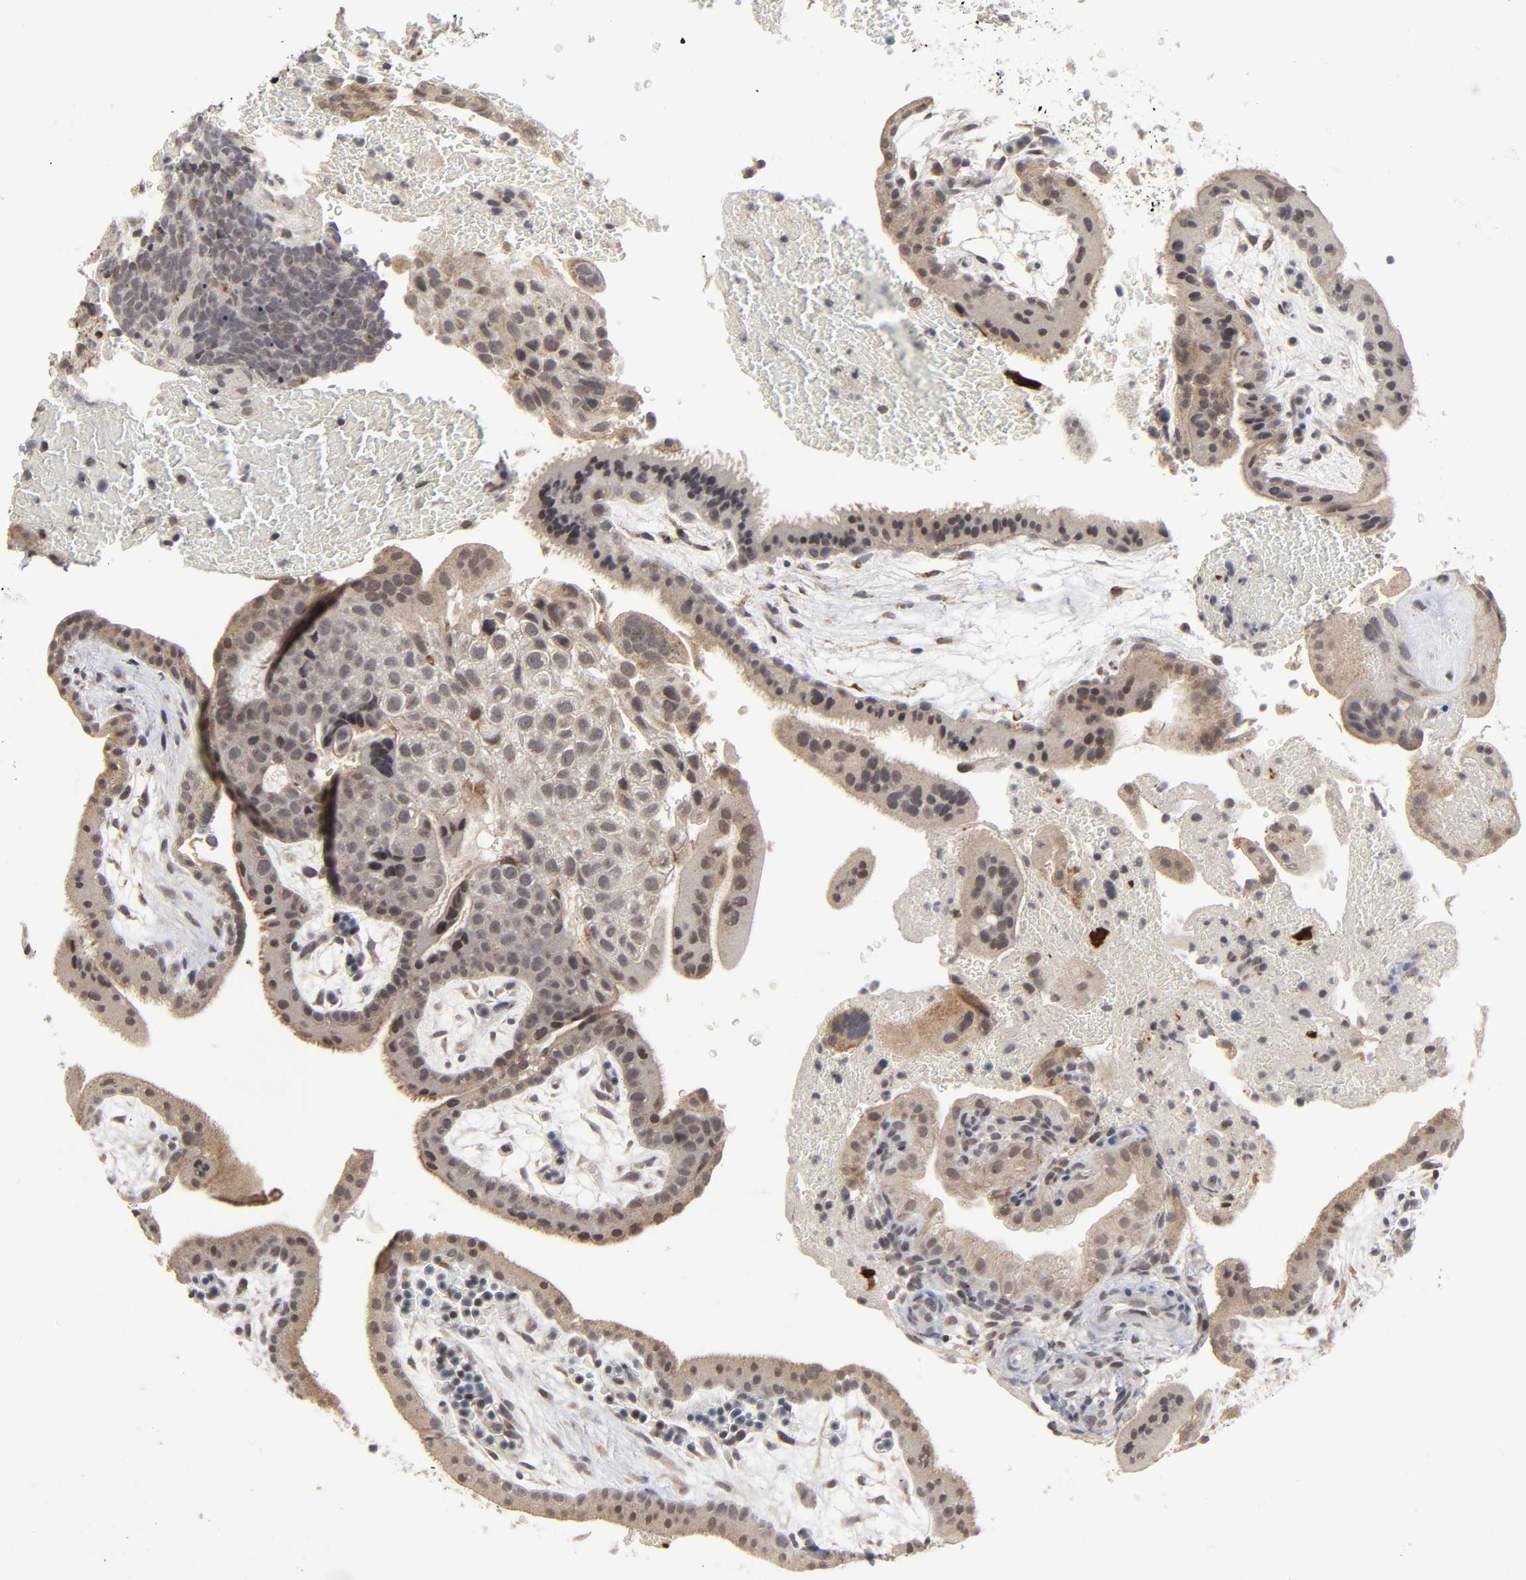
{"staining": {"intensity": "moderate", "quantity": "25%-75%", "location": "cytoplasmic/membranous"}, "tissue": "placenta", "cell_type": "Decidual cells", "image_type": "normal", "snomed": [{"axis": "morphology", "description": "Normal tissue, NOS"}, {"axis": "topography", "description": "Placenta"}], "caption": "The micrograph displays staining of normal placenta, revealing moderate cytoplasmic/membranous protein expression (brown color) within decidual cells.", "gene": "AUH", "patient": {"sex": "female", "age": 19}}